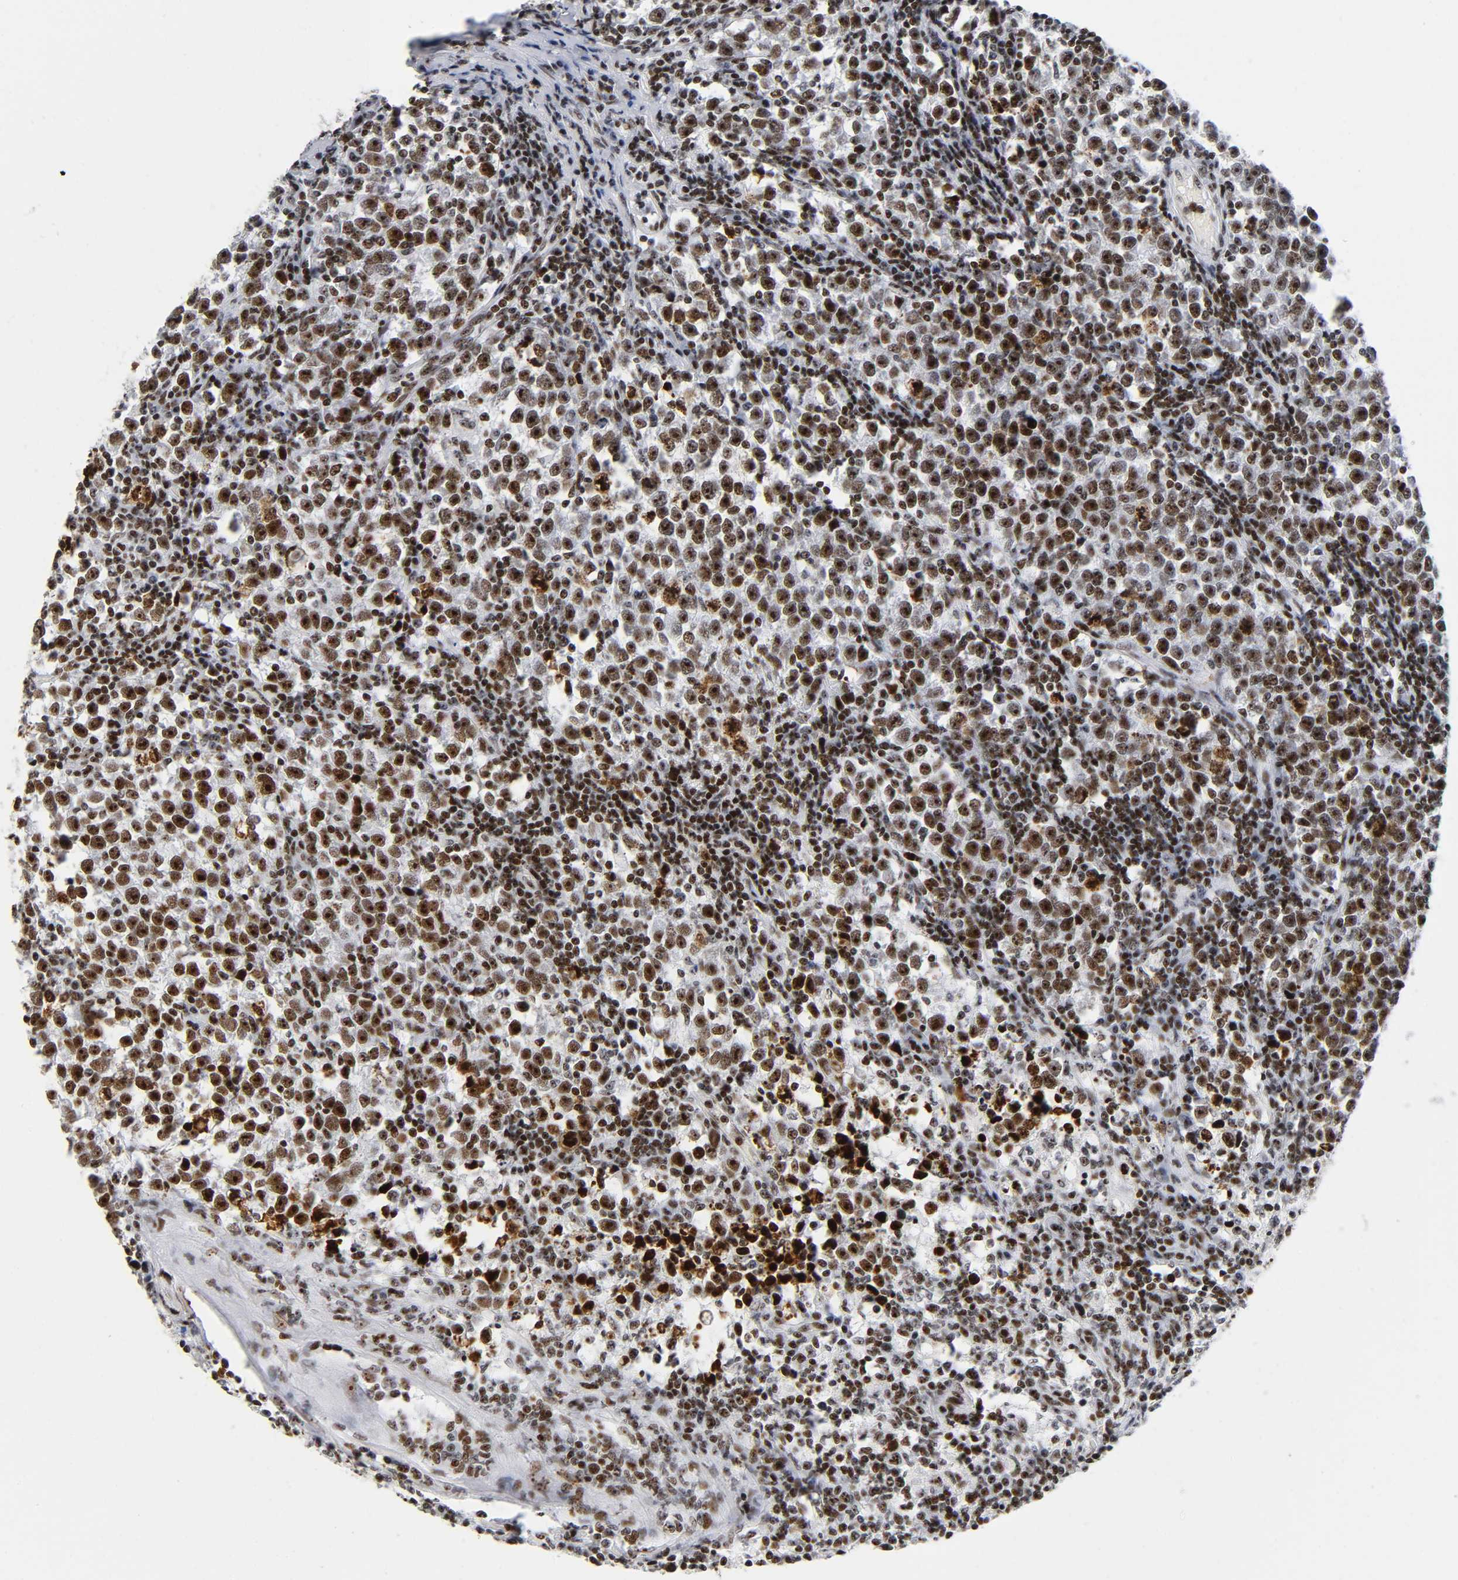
{"staining": {"intensity": "strong", "quantity": ">75%", "location": "nuclear"}, "tissue": "testis cancer", "cell_type": "Tumor cells", "image_type": "cancer", "snomed": [{"axis": "morphology", "description": "Seminoma, NOS"}, {"axis": "topography", "description": "Testis"}], "caption": "A micrograph of human testis cancer stained for a protein demonstrates strong nuclear brown staining in tumor cells.", "gene": "UBTF", "patient": {"sex": "male", "age": 43}}